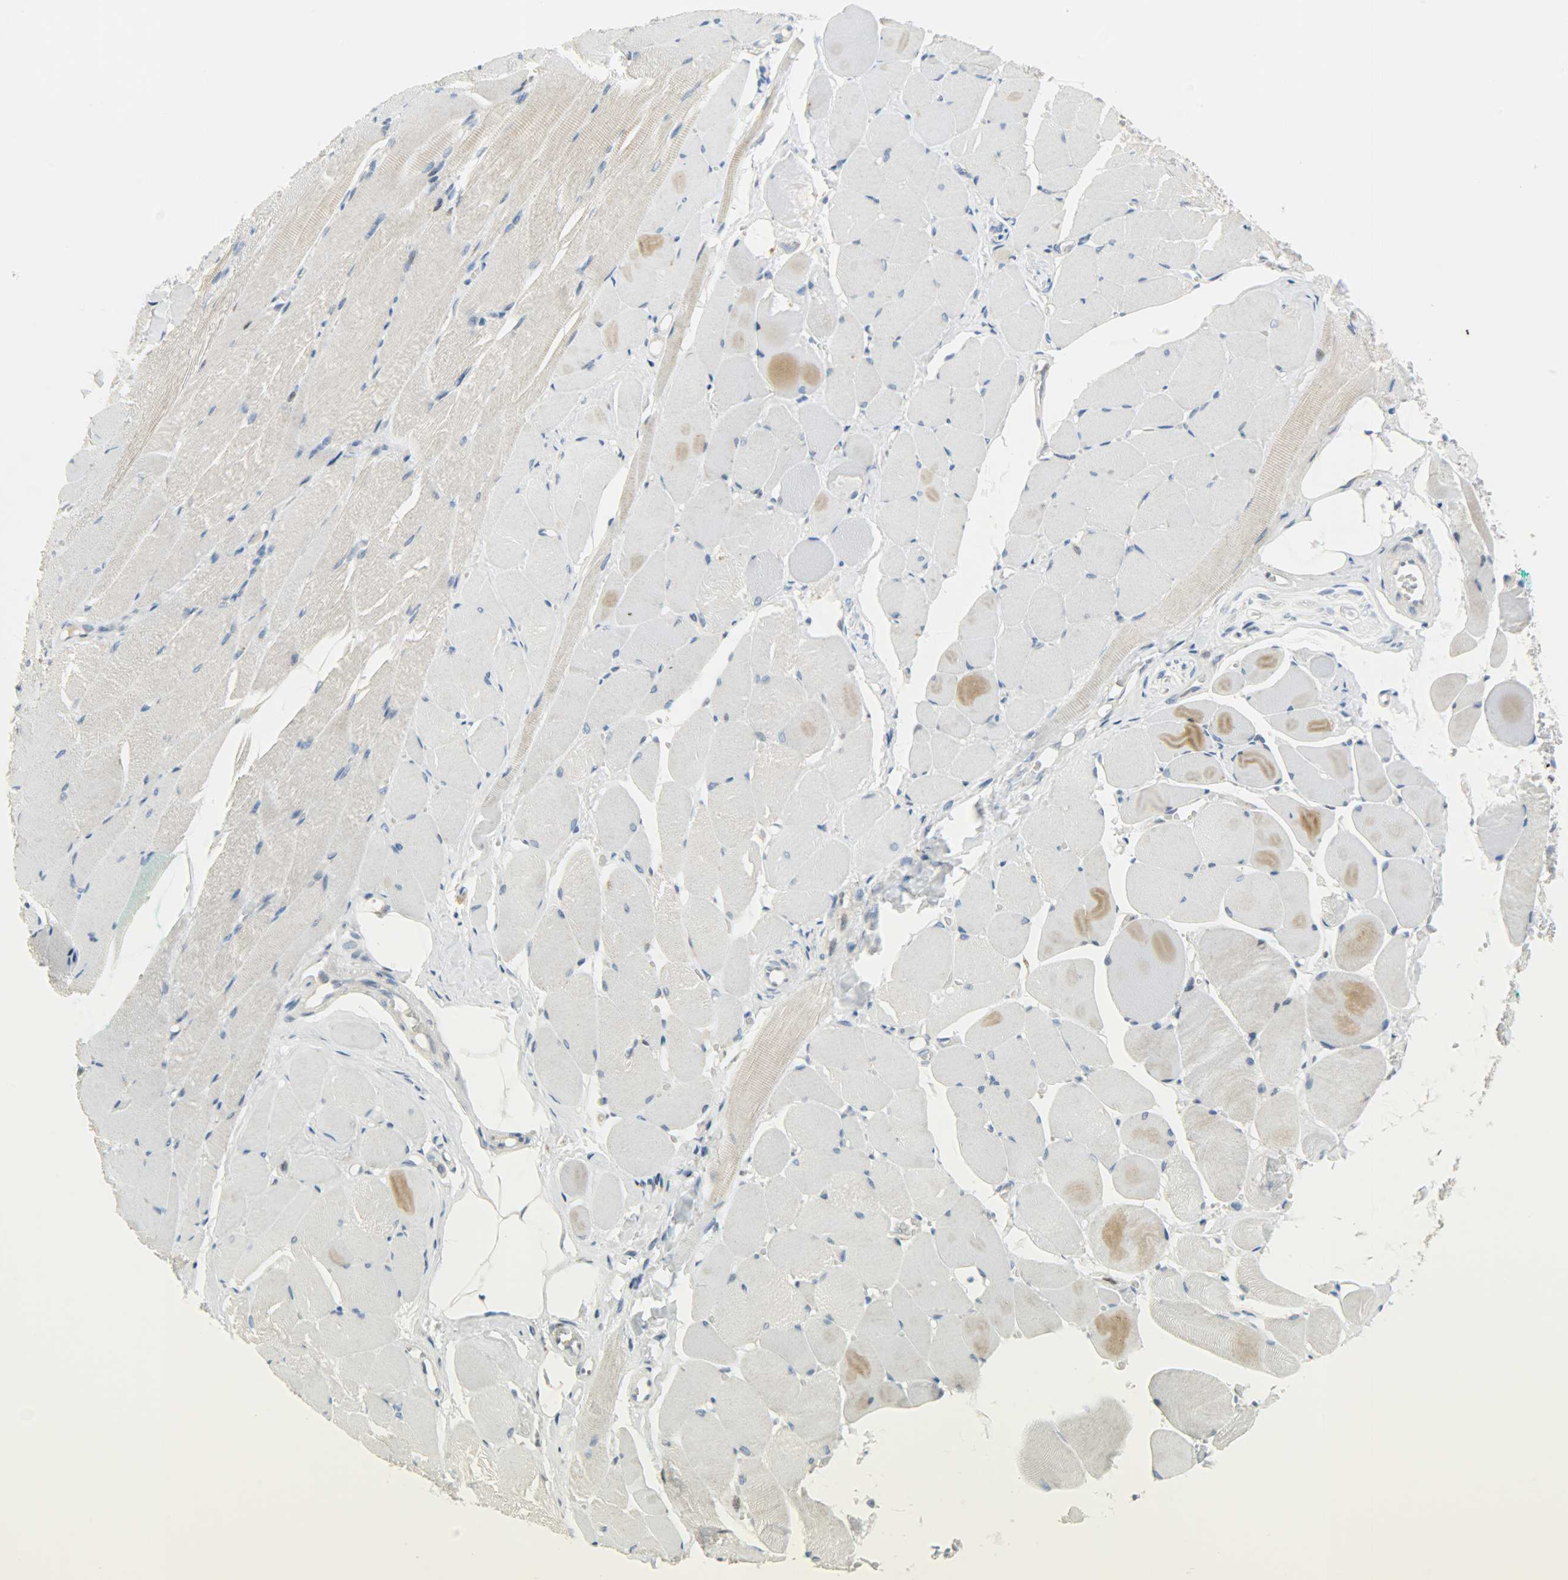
{"staining": {"intensity": "strong", "quantity": "<25%", "location": "nuclear"}, "tissue": "skeletal muscle", "cell_type": "Myocytes", "image_type": "normal", "snomed": [{"axis": "morphology", "description": "Normal tissue, NOS"}, {"axis": "topography", "description": "Skeletal muscle"}, {"axis": "topography", "description": "Peripheral nerve tissue"}], "caption": "A histopathology image of human skeletal muscle stained for a protein reveals strong nuclear brown staining in myocytes.", "gene": "JUNB", "patient": {"sex": "female", "age": 84}}